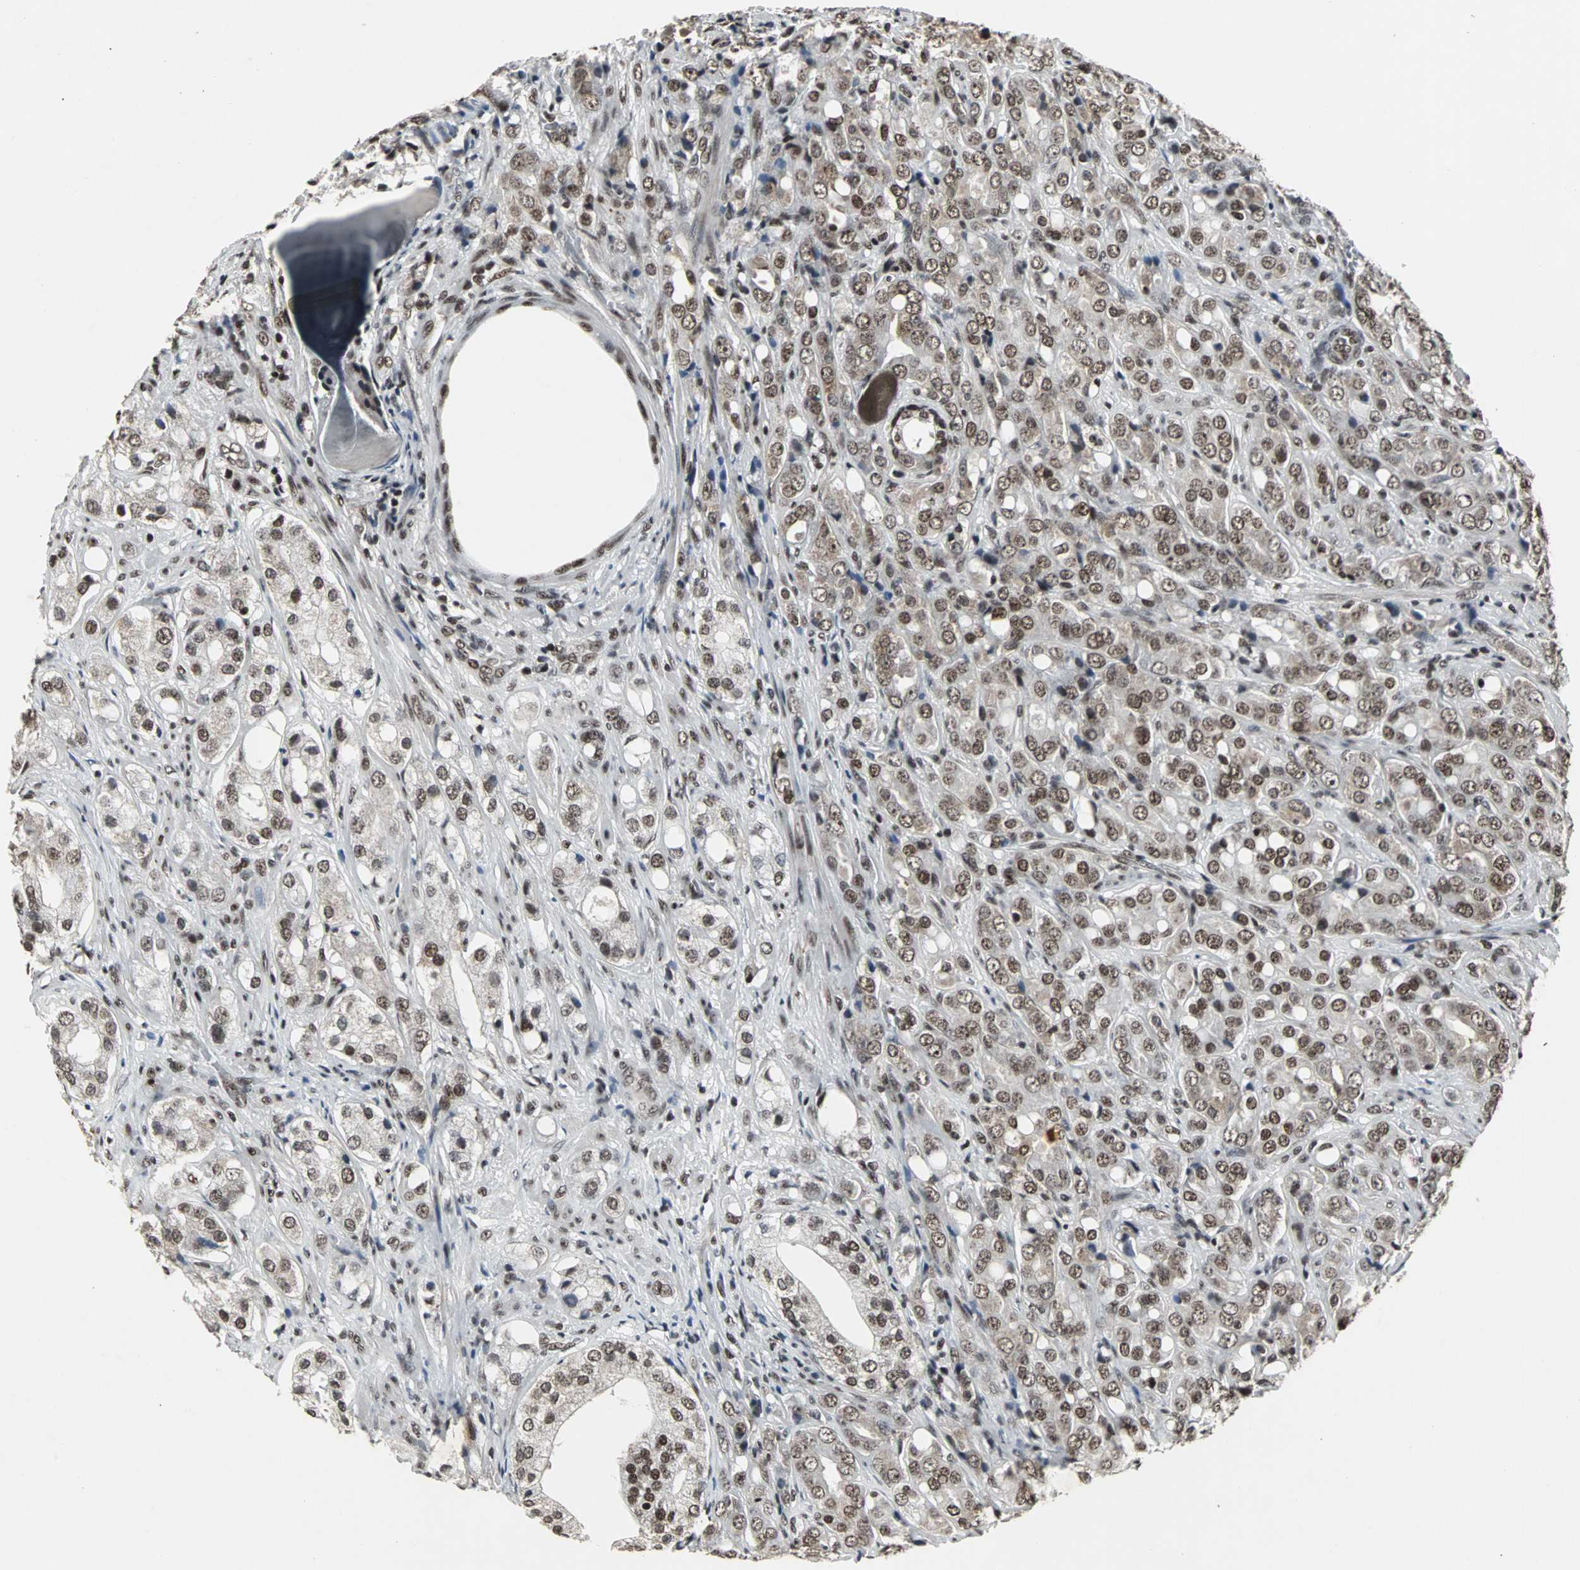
{"staining": {"intensity": "strong", "quantity": ">75%", "location": "nuclear"}, "tissue": "prostate cancer", "cell_type": "Tumor cells", "image_type": "cancer", "snomed": [{"axis": "morphology", "description": "Adenocarcinoma, High grade"}, {"axis": "topography", "description": "Prostate"}], "caption": "The histopathology image shows a brown stain indicating the presence of a protein in the nuclear of tumor cells in adenocarcinoma (high-grade) (prostate).", "gene": "PNKP", "patient": {"sex": "male", "age": 68}}